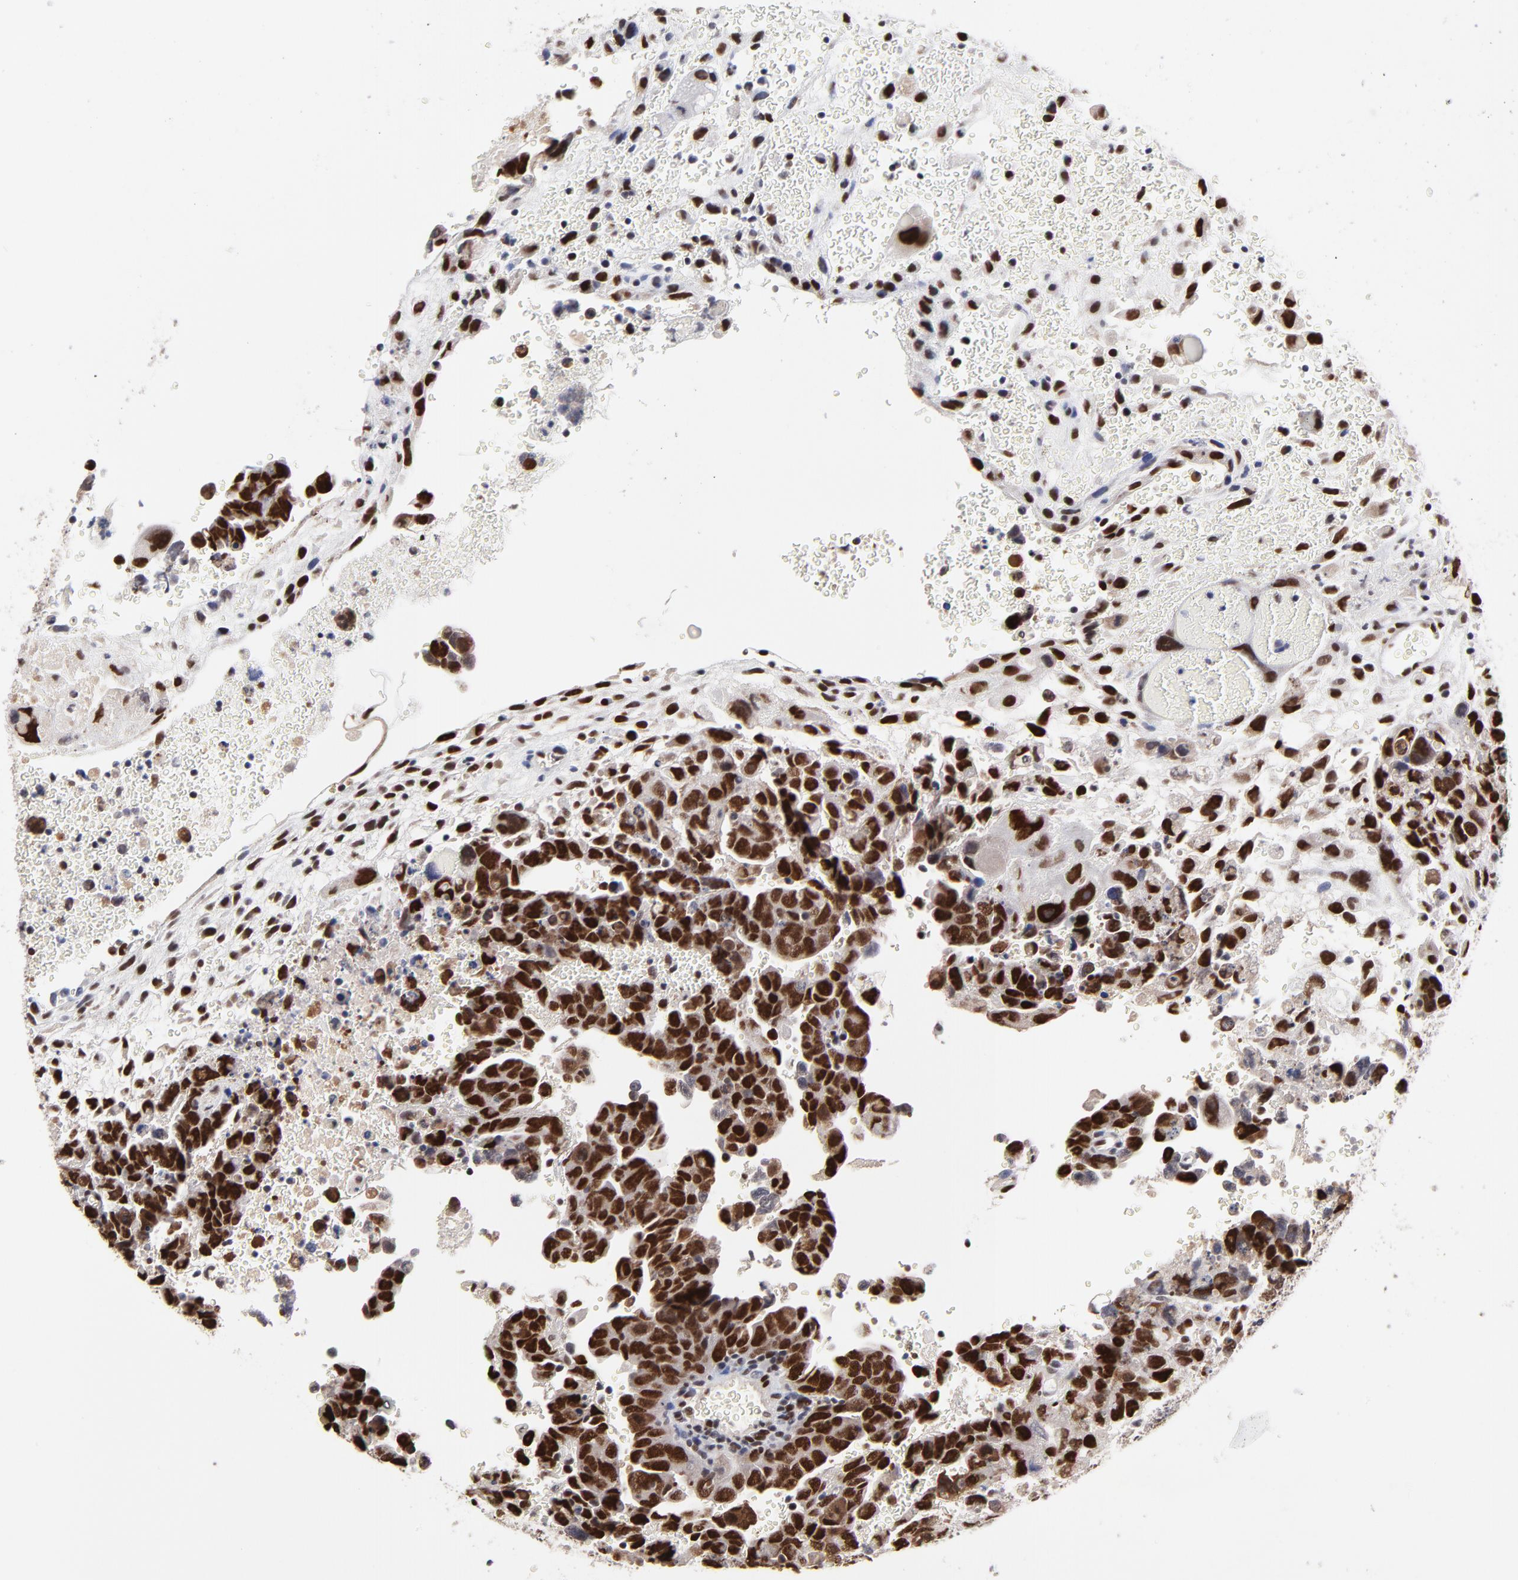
{"staining": {"intensity": "strong", "quantity": ">75%", "location": "nuclear"}, "tissue": "testis cancer", "cell_type": "Tumor cells", "image_type": "cancer", "snomed": [{"axis": "morphology", "description": "Carcinoma, Embryonal, NOS"}, {"axis": "topography", "description": "Testis"}], "caption": "This image reveals testis cancer stained with IHC to label a protein in brown. The nuclear of tumor cells show strong positivity for the protein. Nuclei are counter-stained blue.", "gene": "OGFOD1", "patient": {"sex": "male", "age": 28}}